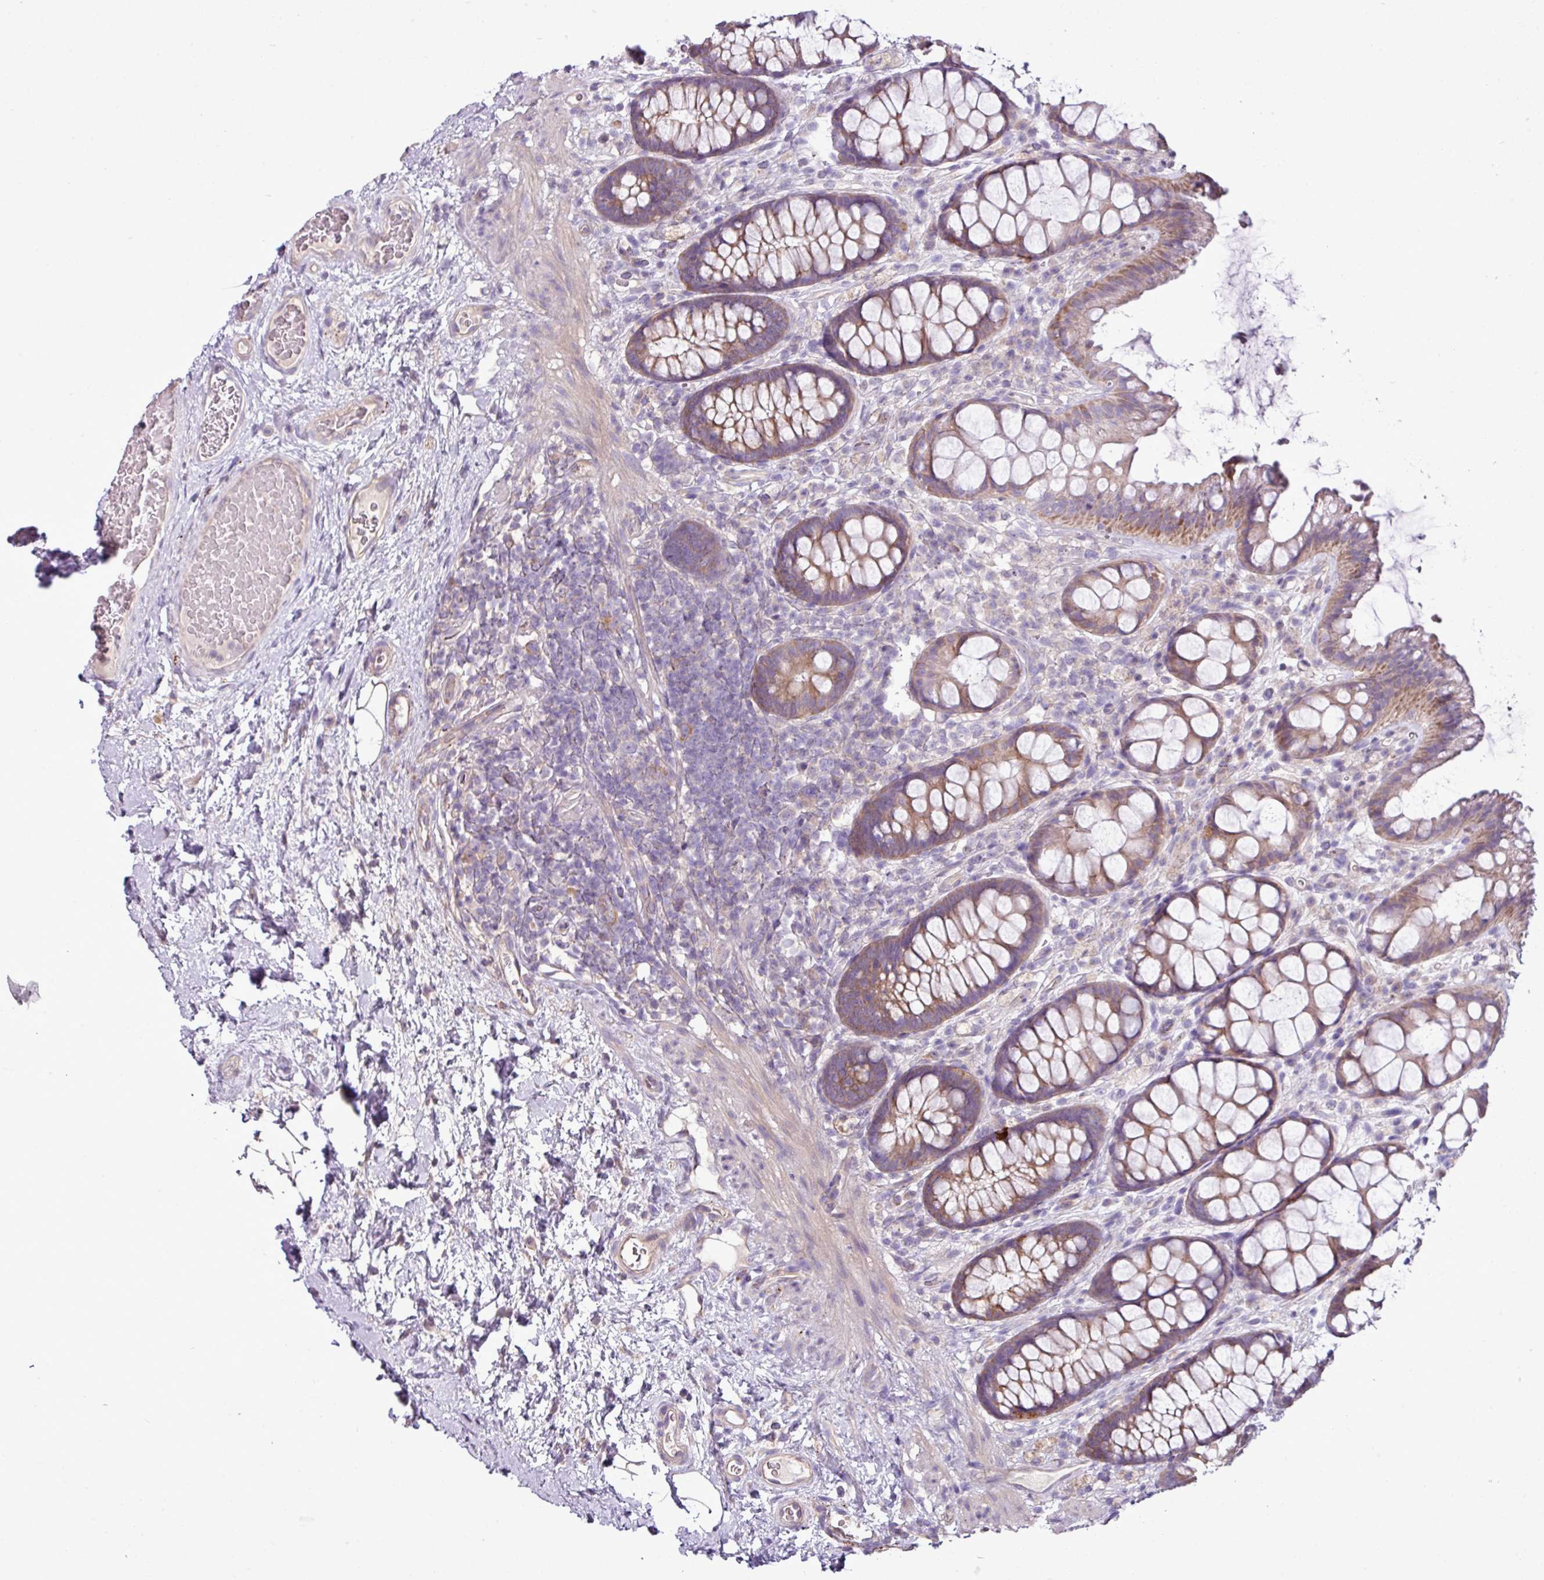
{"staining": {"intensity": "moderate", "quantity": ">75%", "location": "cytoplasmic/membranous"}, "tissue": "rectum", "cell_type": "Glandular cells", "image_type": "normal", "snomed": [{"axis": "morphology", "description": "Normal tissue, NOS"}, {"axis": "topography", "description": "Rectum"}], "caption": "The immunohistochemical stain labels moderate cytoplasmic/membranous expression in glandular cells of unremarkable rectum. Immunohistochemistry (ihc) stains the protein in brown and the nuclei are stained blue.", "gene": "AGAP4", "patient": {"sex": "female", "age": 67}}